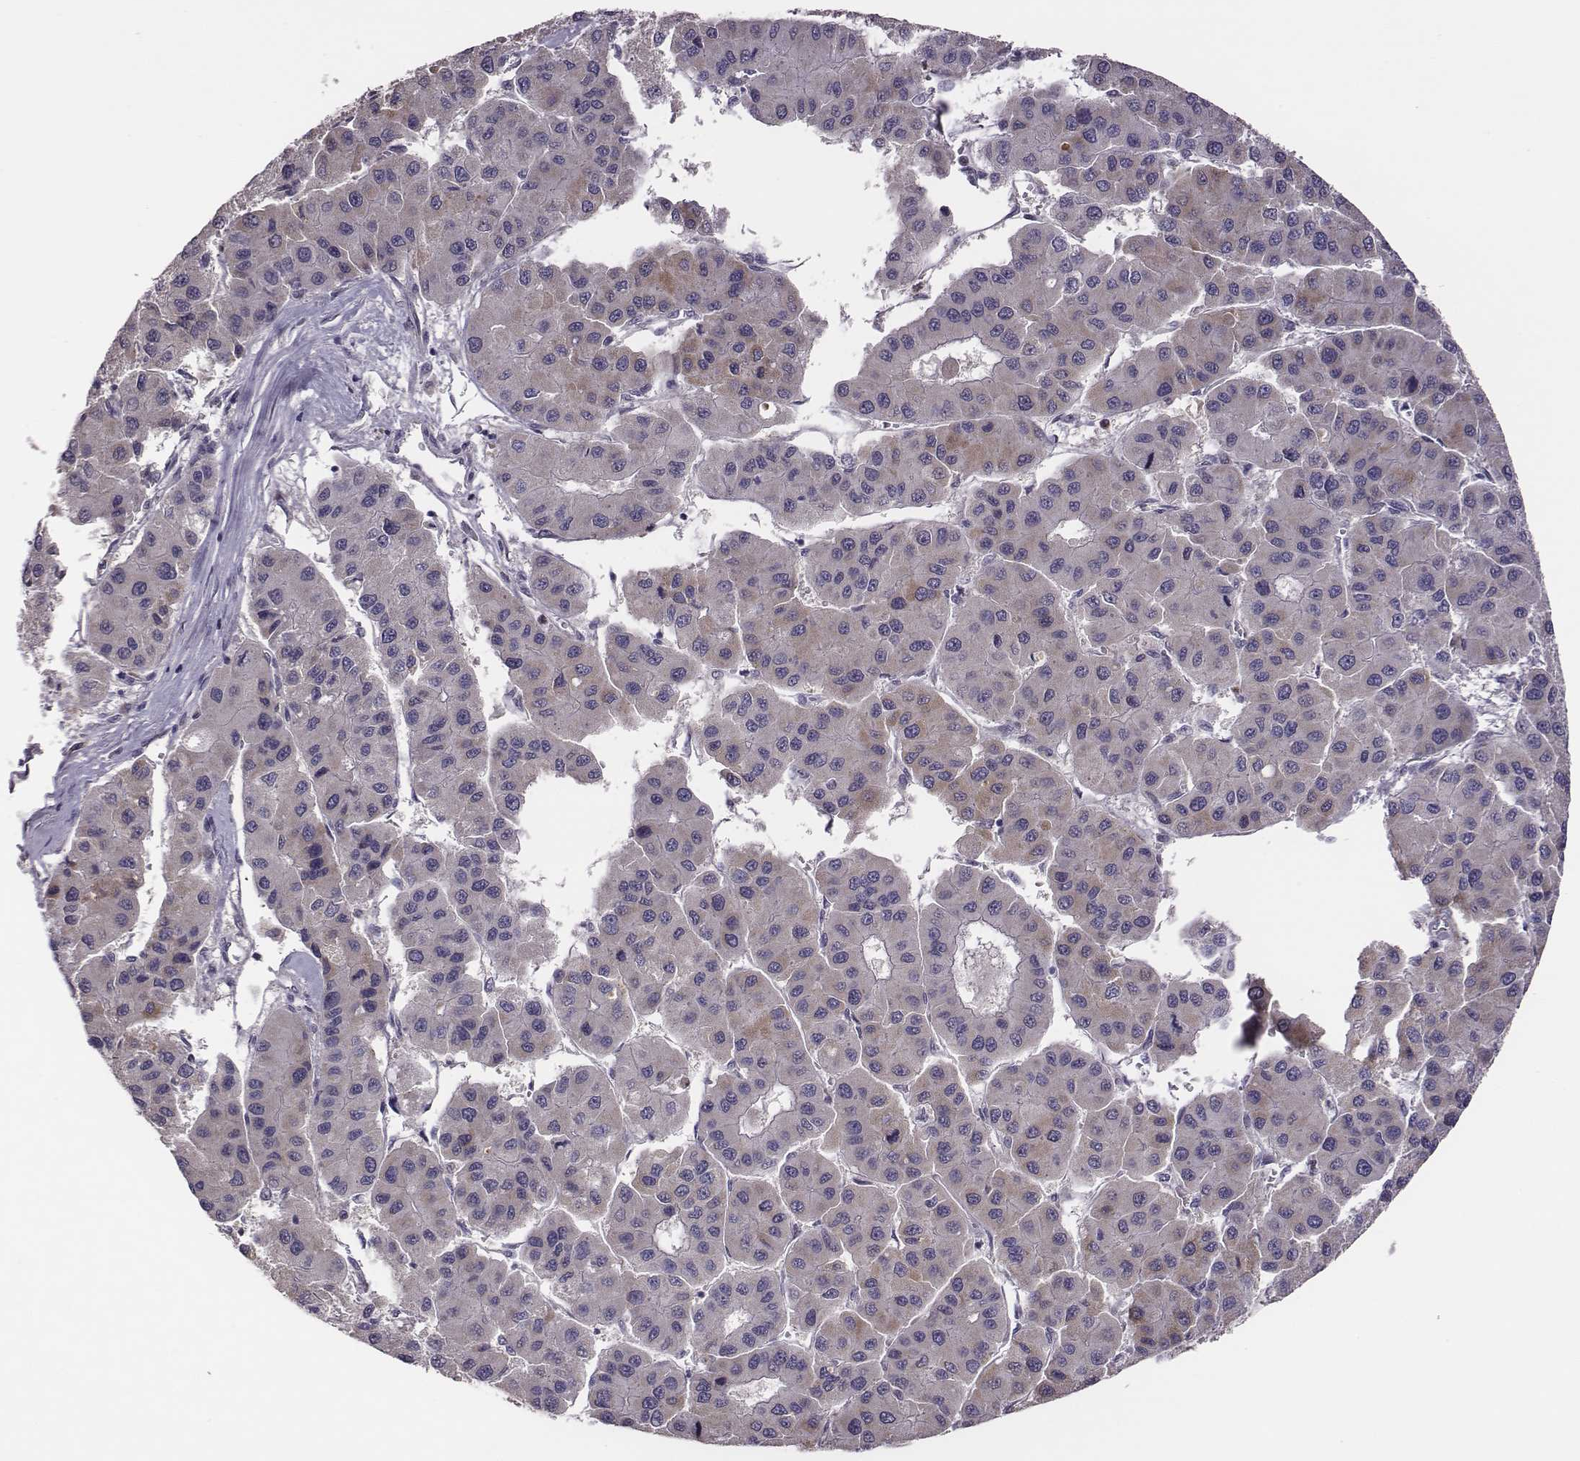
{"staining": {"intensity": "negative", "quantity": "none", "location": "none"}, "tissue": "liver cancer", "cell_type": "Tumor cells", "image_type": "cancer", "snomed": [{"axis": "morphology", "description": "Carcinoma, Hepatocellular, NOS"}, {"axis": "topography", "description": "Liver"}], "caption": "IHC of human liver hepatocellular carcinoma shows no expression in tumor cells.", "gene": "KMO", "patient": {"sex": "male", "age": 73}}